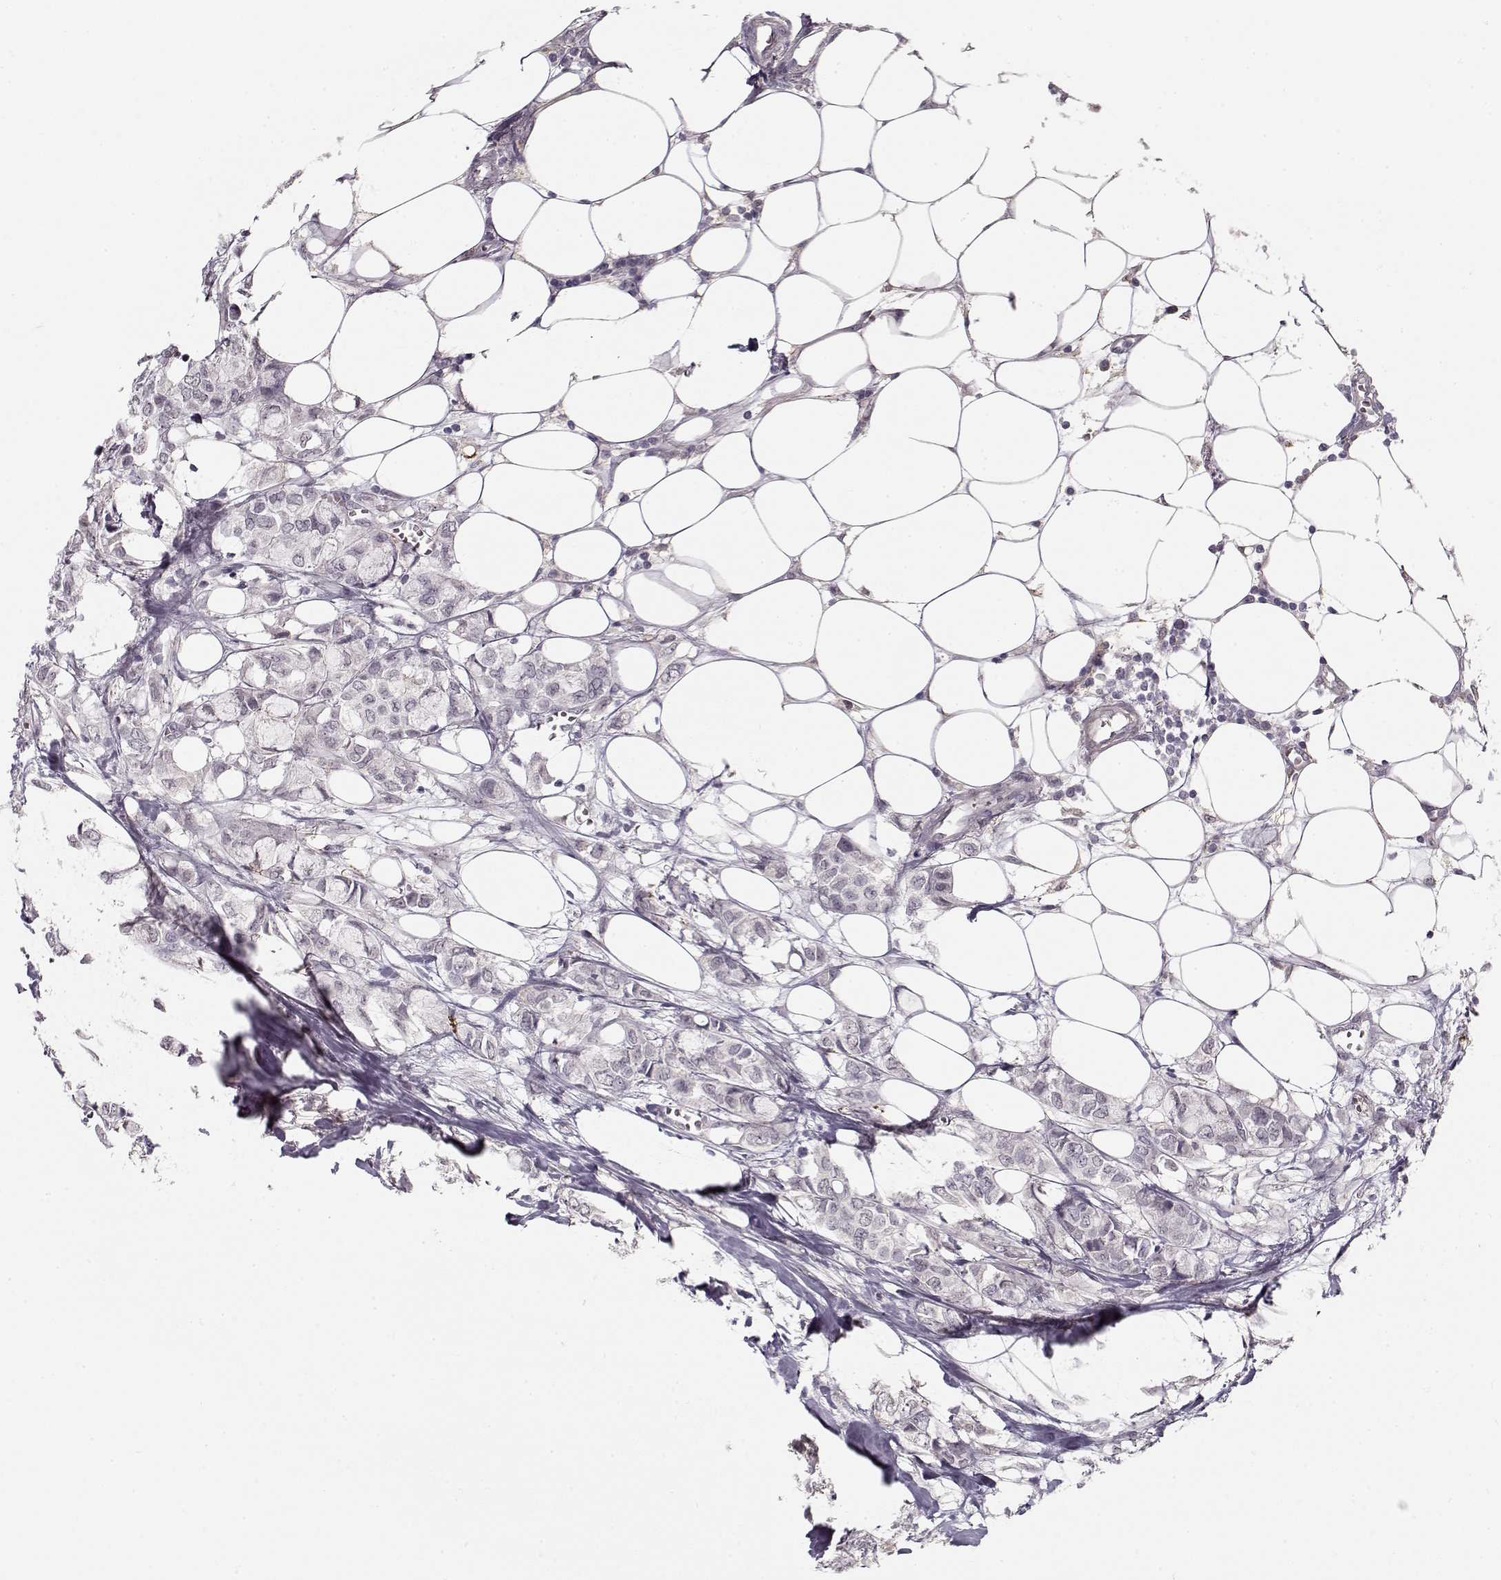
{"staining": {"intensity": "negative", "quantity": "none", "location": "none"}, "tissue": "breast cancer", "cell_type": "Tumor cells", "image_type": "cancer", "snomed": [{"axis": "morphology", "description": "Duct carcinoma"}, {"axis": "topography", "description": "Breast"}], "caption": "Histopathology image shows no protein expression in tumor cells of breast cancer (infiltrating ductal carcinoma) tissue.", "gene": "DNAI3", "patient": {"sex": "female", "age": 85}}